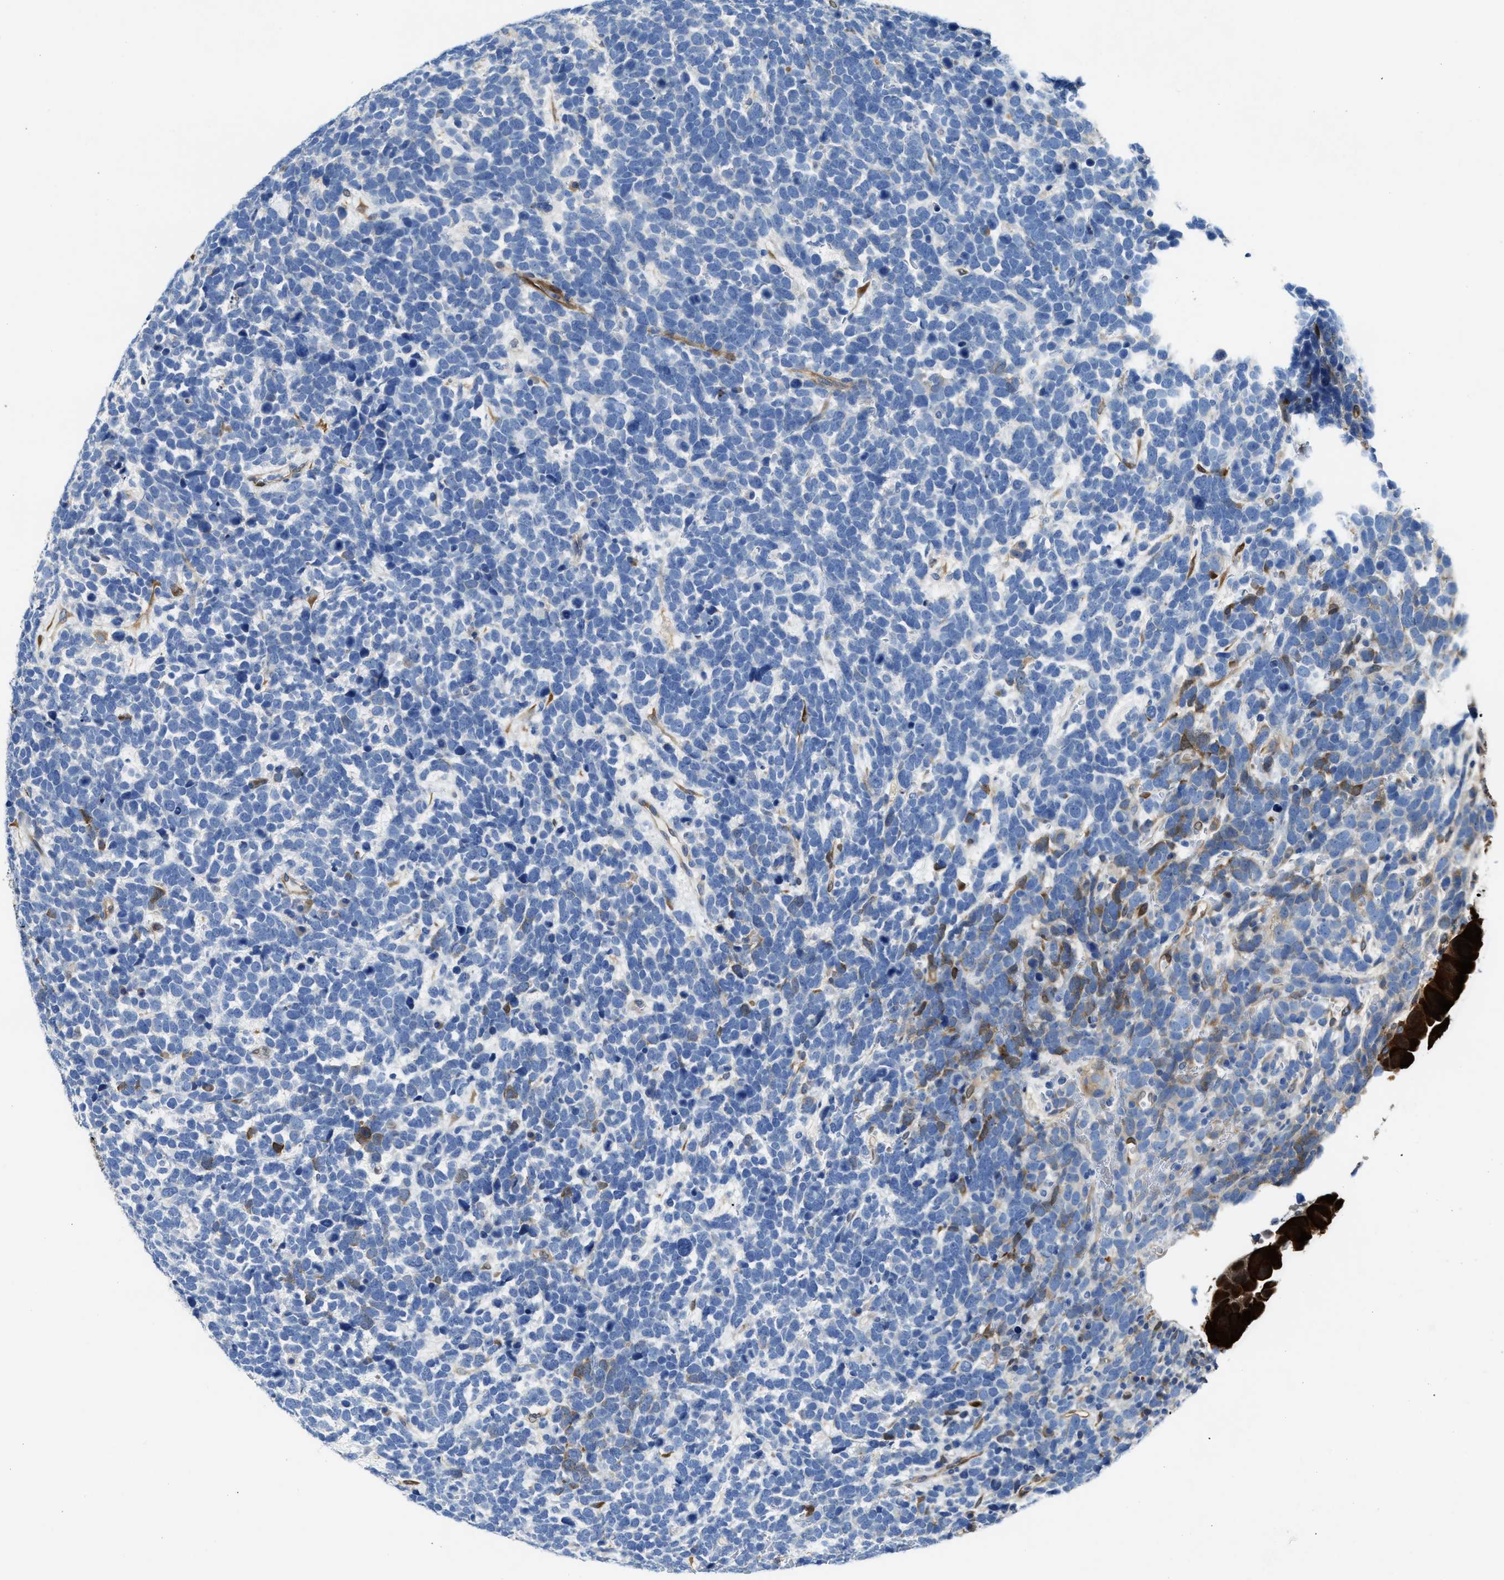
{"staining": {"intensity": "negative", "quantity": "none", "location": "none"}, "tissue": "urothelial cancer", "cell_type": "Tumor cells", "image_type": "cancer", "snomed": [{"axis": "morphology", "description": "Urothelial carcinoma, High grade"}, {"axis": "topography", "description": "Urinary bladder"}], "caption": "Immunohistochemical staining of human urothelial carcinoma (high-grade) displays no significant positivity in tumor cells.", "gene": "ASS1", "patient": {"sex": "female", "age": 82}}